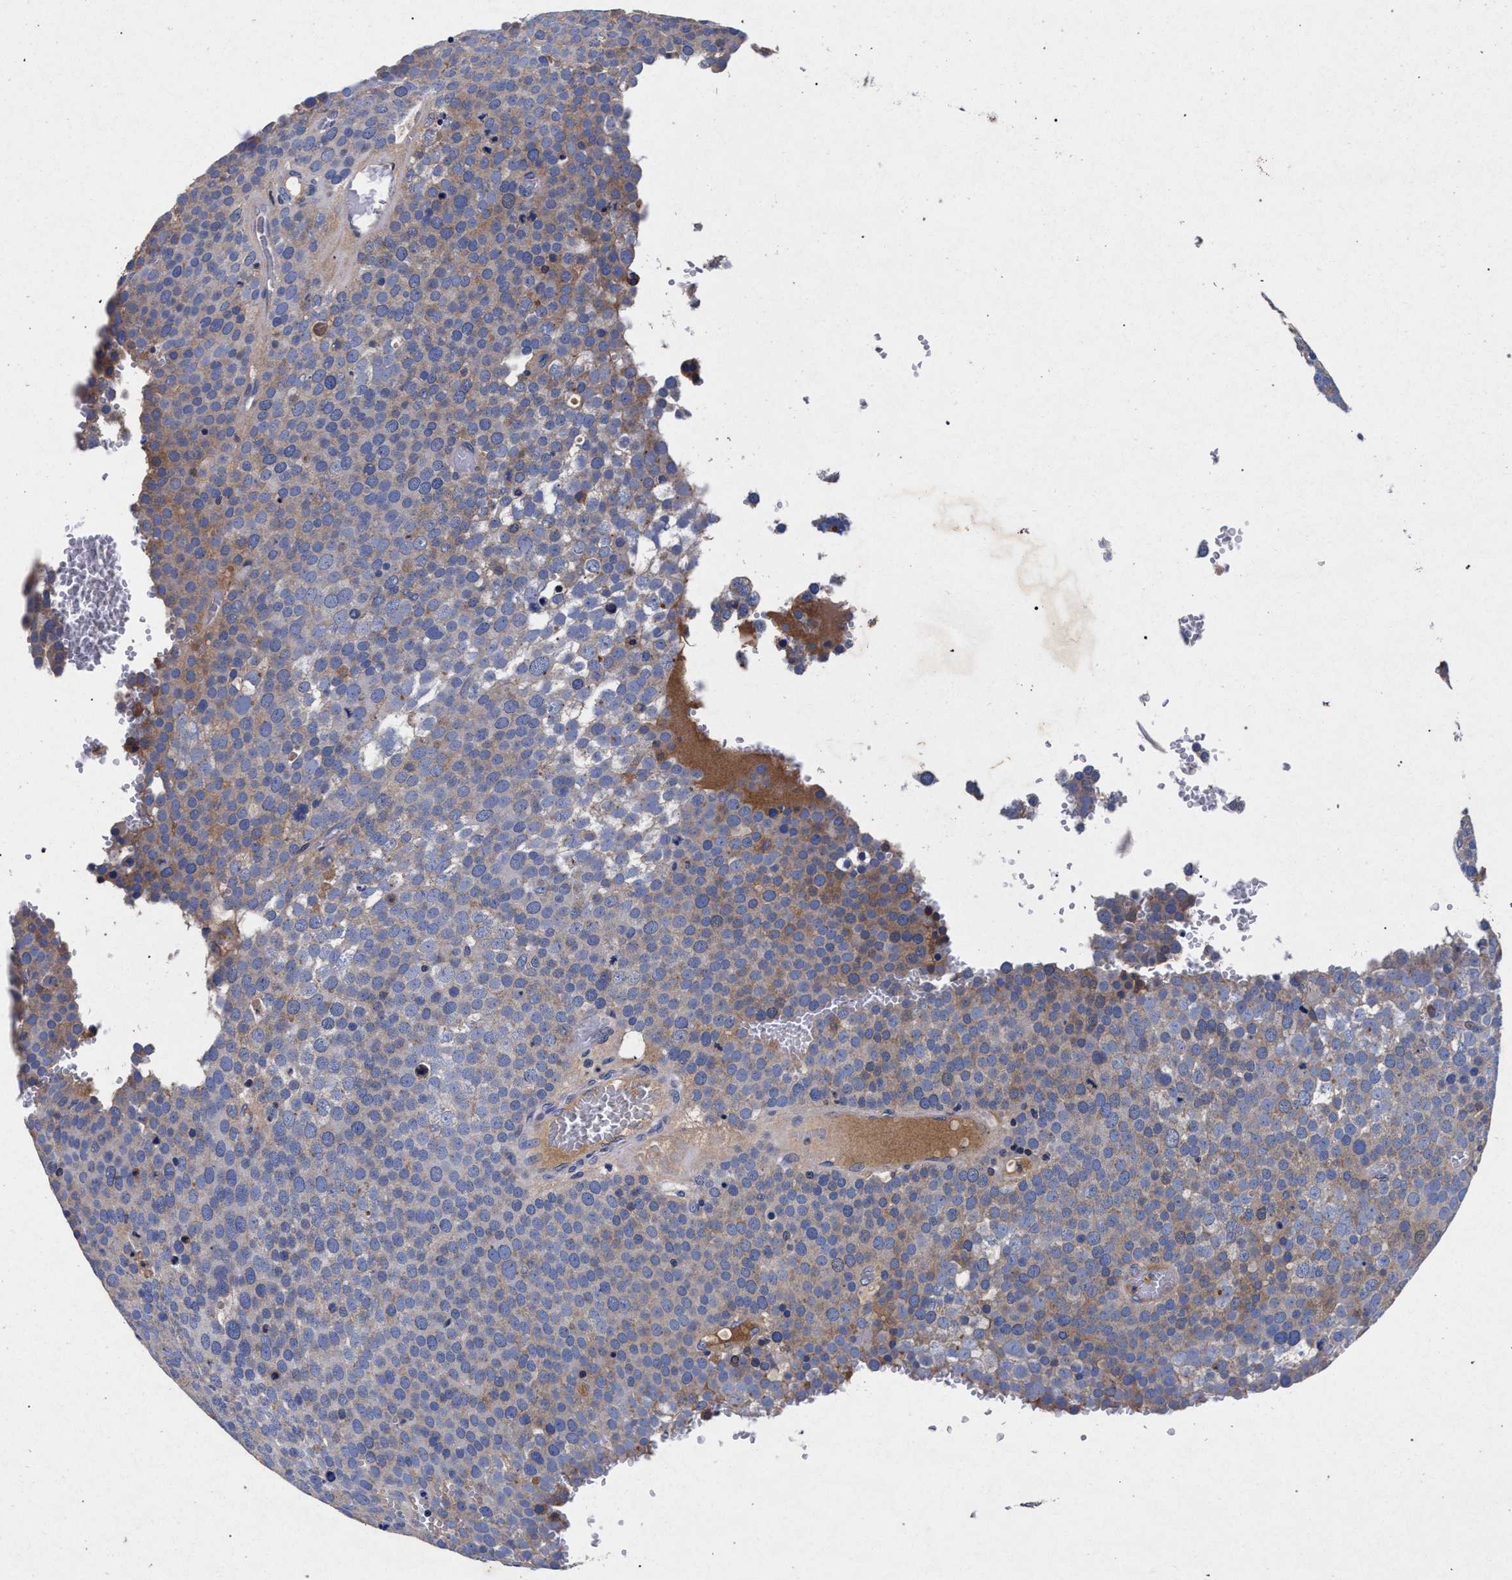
{"staining": {"intensity": "weak", "quantity": "25%-75%", "location": "cytoplasmic/membranous"}, "tissue": "testis cancer", "cell_type": "Tumor cells", "image_type": "cancer", "snomed": [{"axis": "morphology", "description": "Seminoma, NOS"}, {"axis": "topography", "description": "Testis"}], "caption": "This histopathology image shows immunohistochemistry staining of human testis cancer, with low weak cytoplasmic/membranous staining in approximately 25%-75% of tumor cells.", "gene": "HSD17B14", "patient": {"sex": "male", "age": 71}}